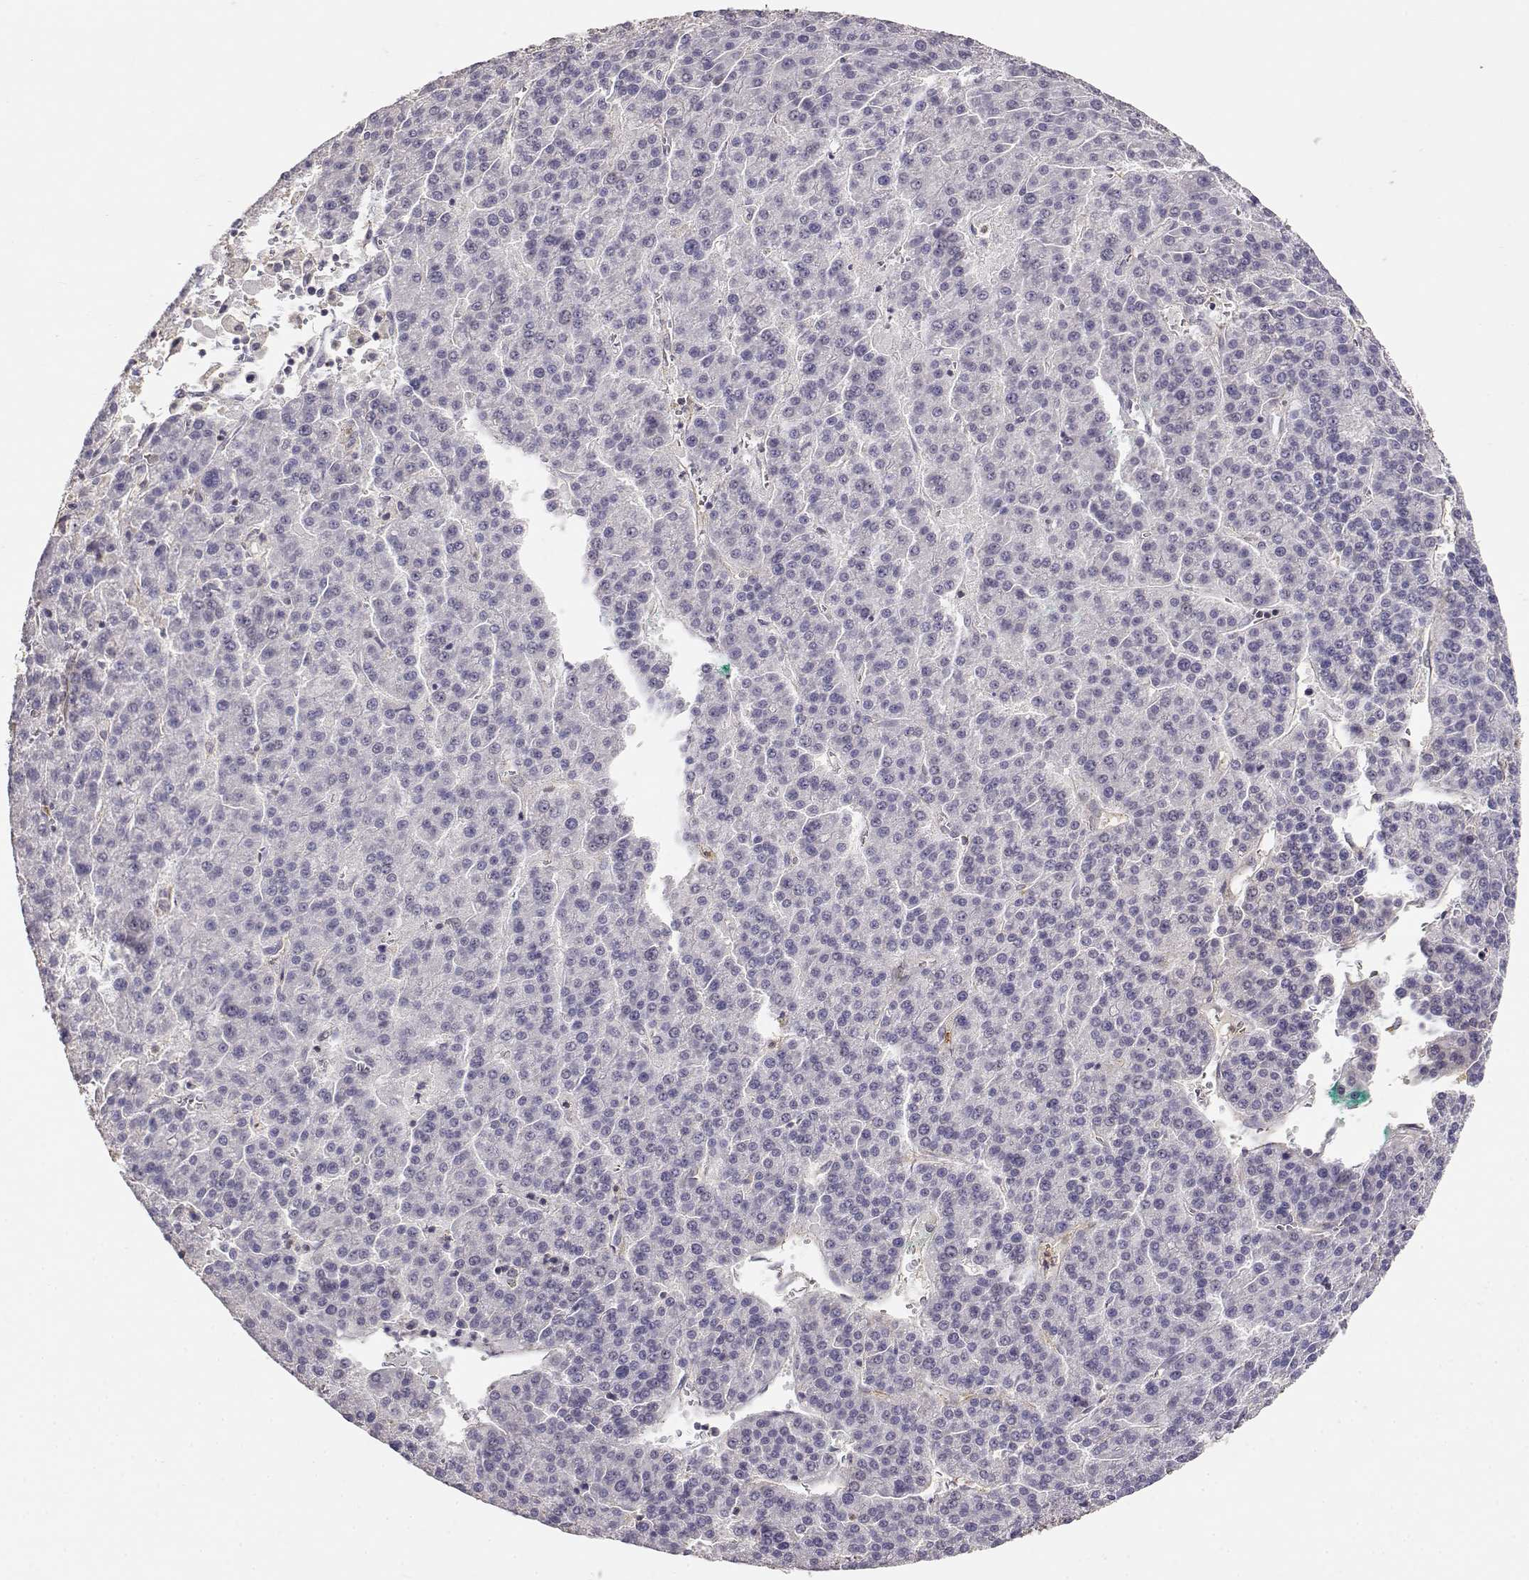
{"staining": {"intensity": "negative", "quantity": "none", "location": "none"}, "tissue": "liver cancer", "cell_type": "Tumor cells", "image_type": "cancer", "snomed": [{"axis": "morphology", "description": "Carcinoma, Hepatocellular, NOS"}, {"axis": "topography", "description": "Liver"}], "caption": "Tumor cells show no significant positivity in hepatocellular carcinoma (liver). (DAB IHC, high magnification).", "gene": "TNFRSF10C", "patient": {"sex": "female", "age": 58}}